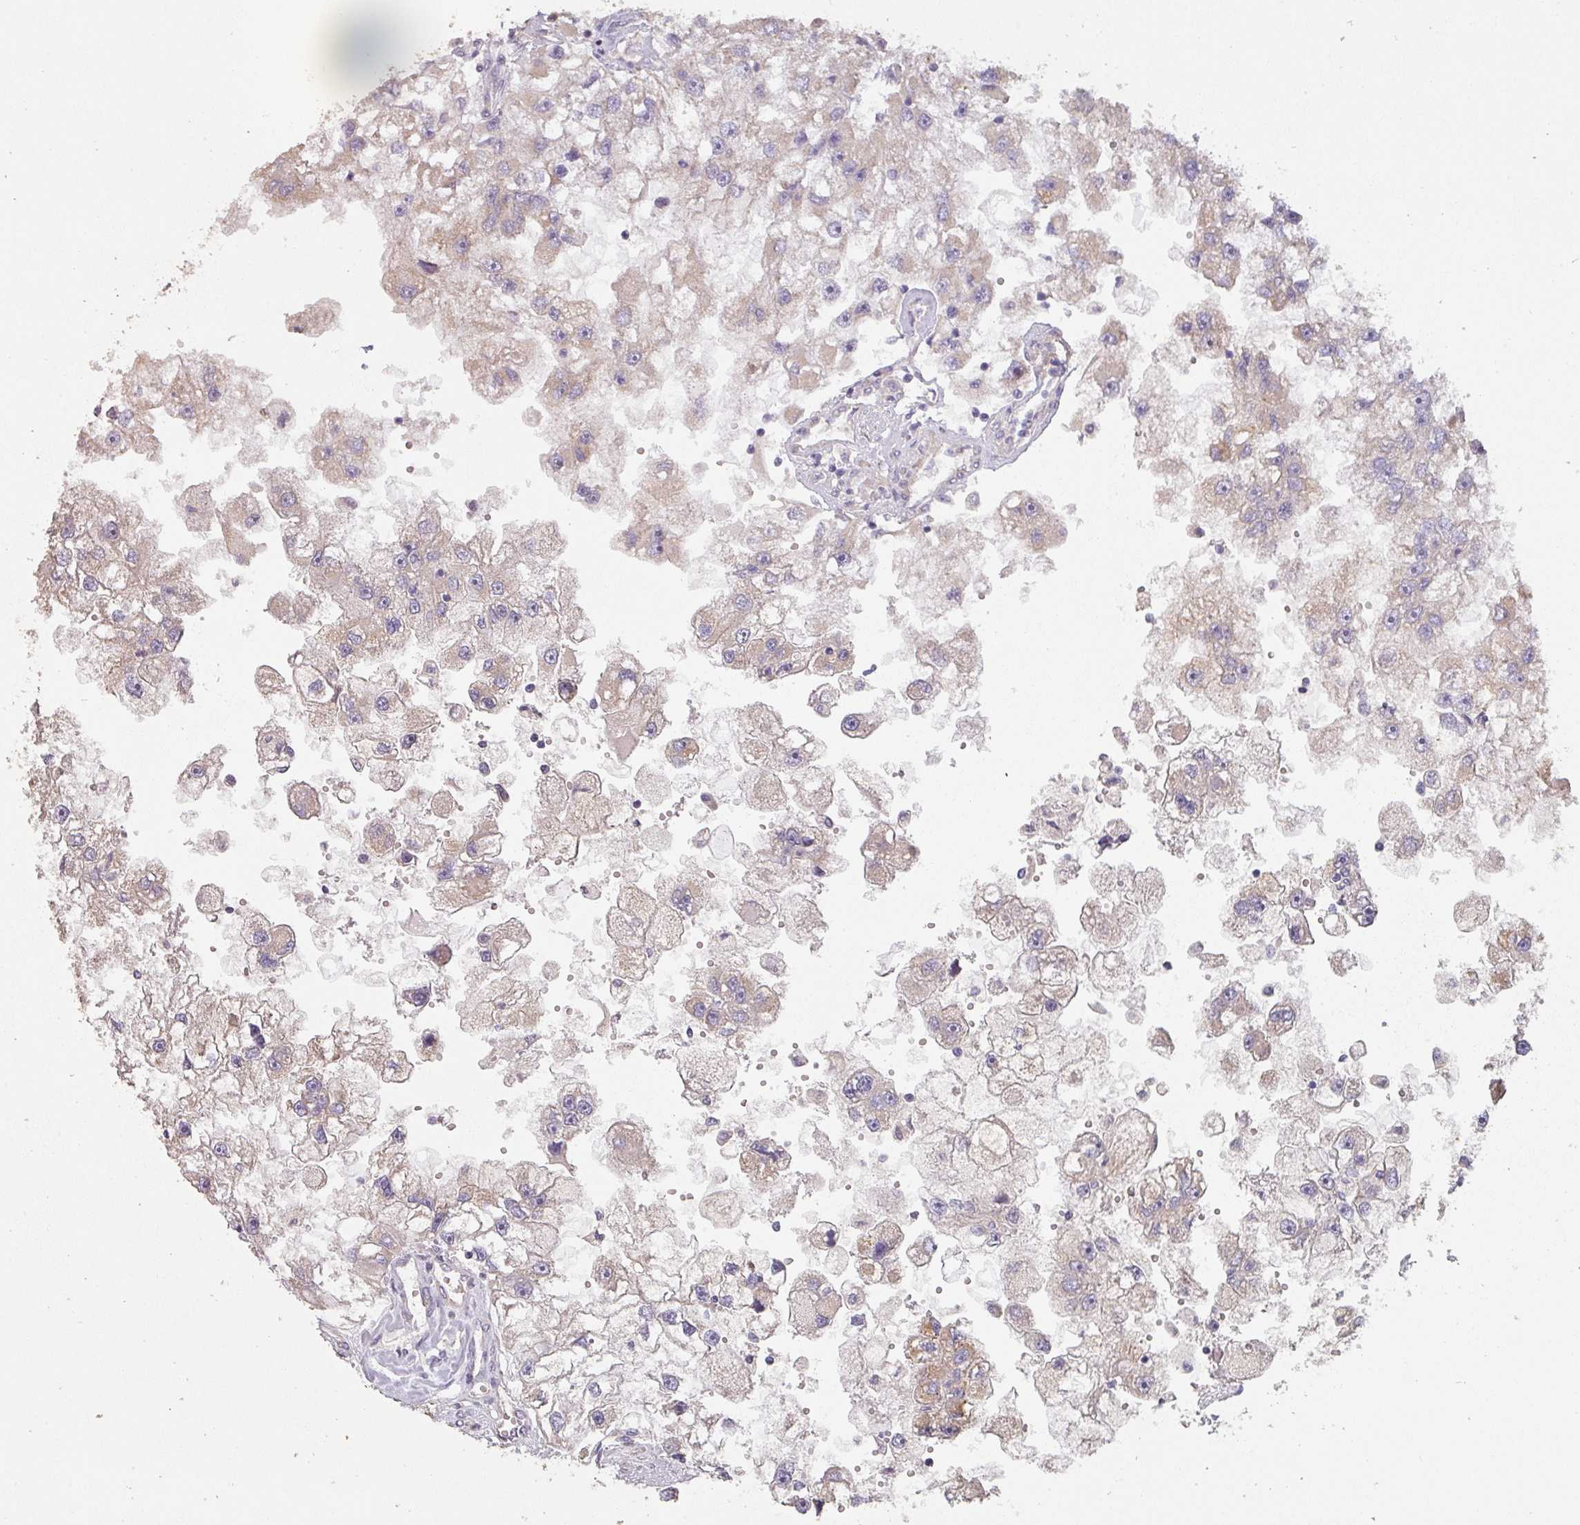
{"staining": {"intensity": "negative", "quantity": "none", "location": "none"}, "tissue": "renal cancer", "cell_type": "Tumor cells", "image_type": "cancer", "snomed": [{"axis": "morphology", "description": "Adenocarcinoma, NOS"}, {"axis": "topography", "description": "Kidney"}], "caption": "This is an IHC image of human renal adenocarcinoma. There is no expression in tumor cells.", "gene": "PCDH1", "patient": {"sex": "male", "age": 63}}